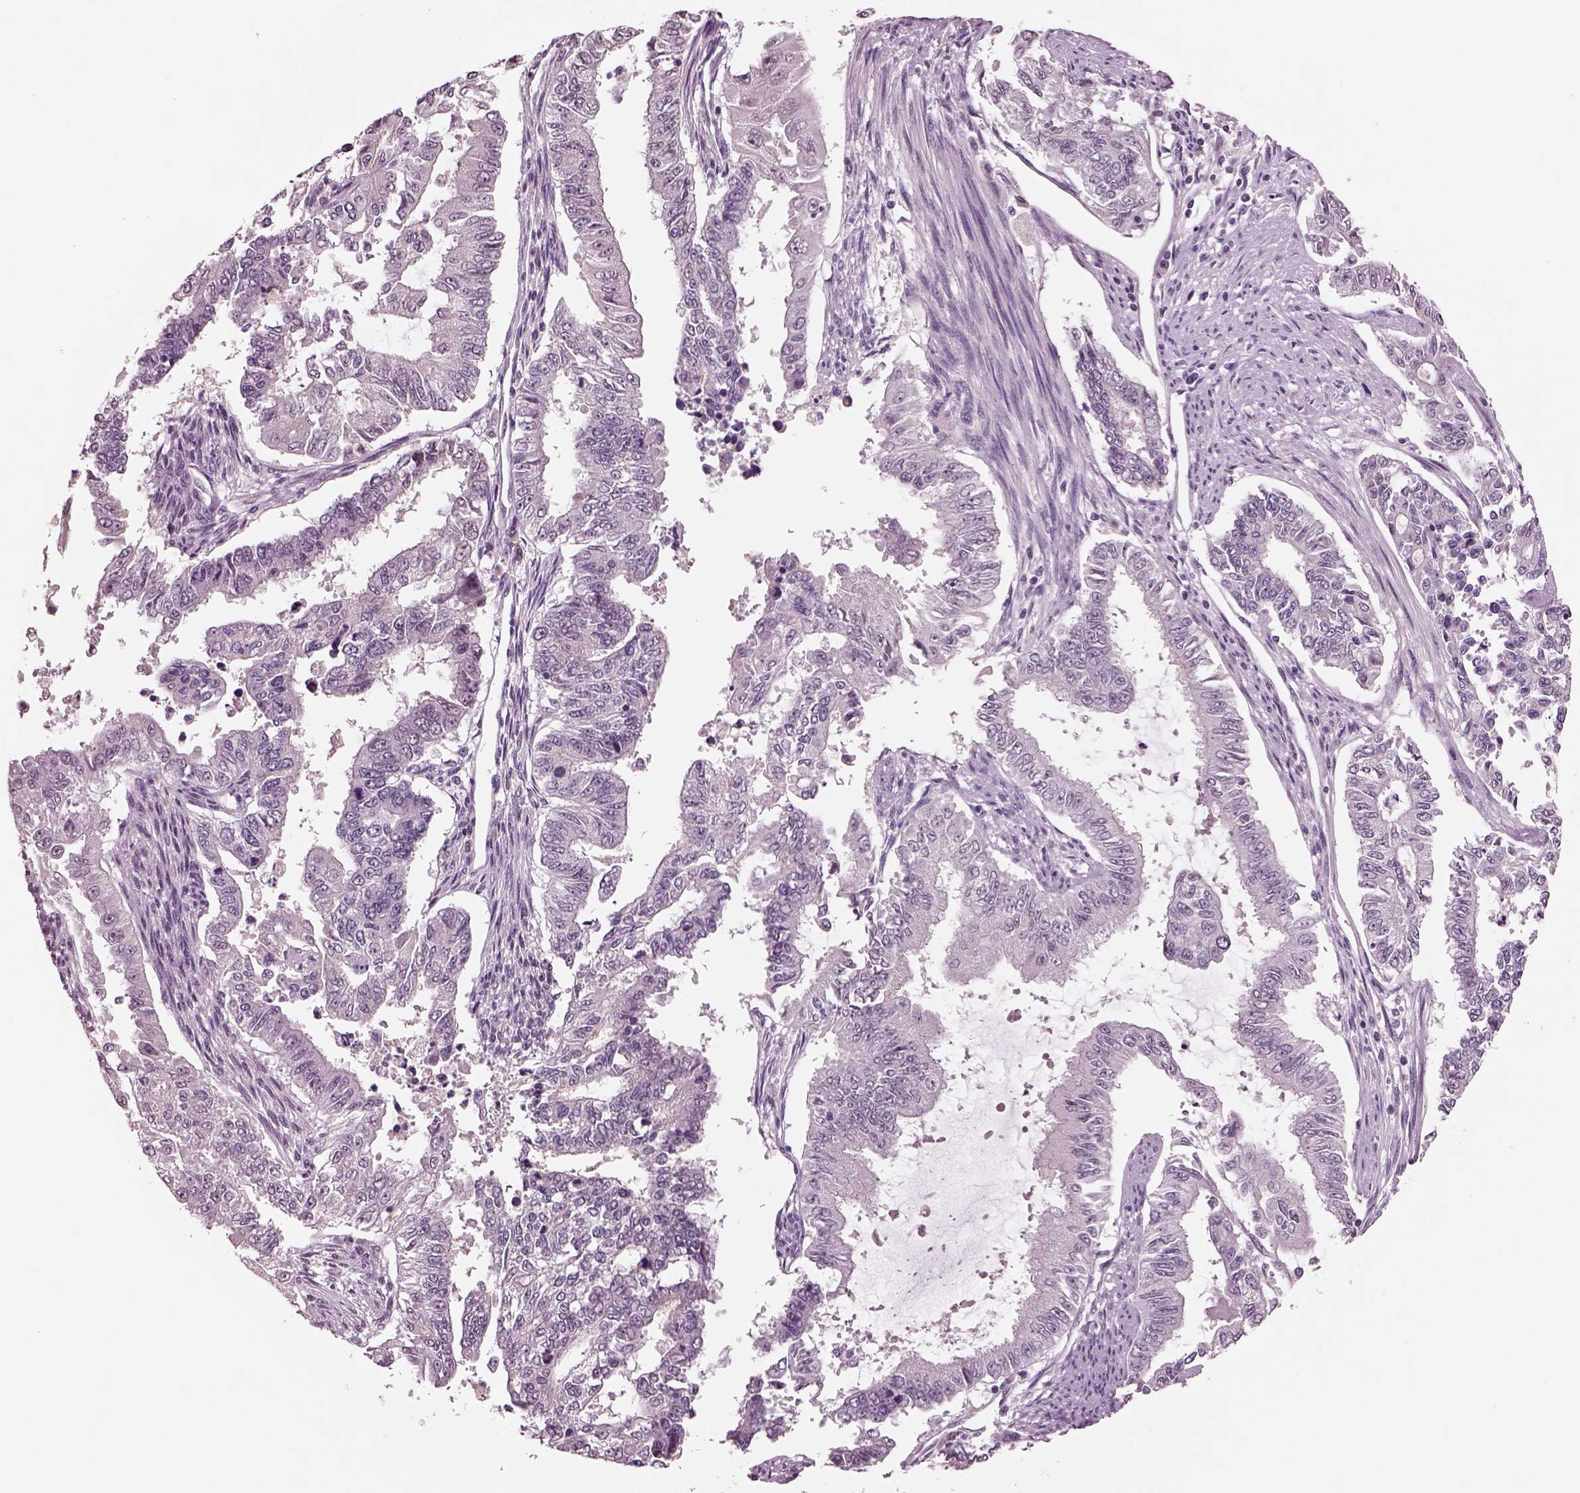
{"staining": {"intensity": "negative", "quantity": "none", "location": "none"}, "tissue": "endometrial cancer", "cell_type": "Tumor cells", "image_type": "cancer", "snomed": [{"axis": "morphology", "description": "Adenocarcinoma, NOS"}, {"axis": "topography", "description": "Uterus"}], "caption": "Endometrial cancer (adenocarcinoma) stained for a protein using immunohistochemistry (IHC) demonstrates no expression tumor cells.", "gene": "SEPHS1", "patient": {"sex": "female", "age": 59}}